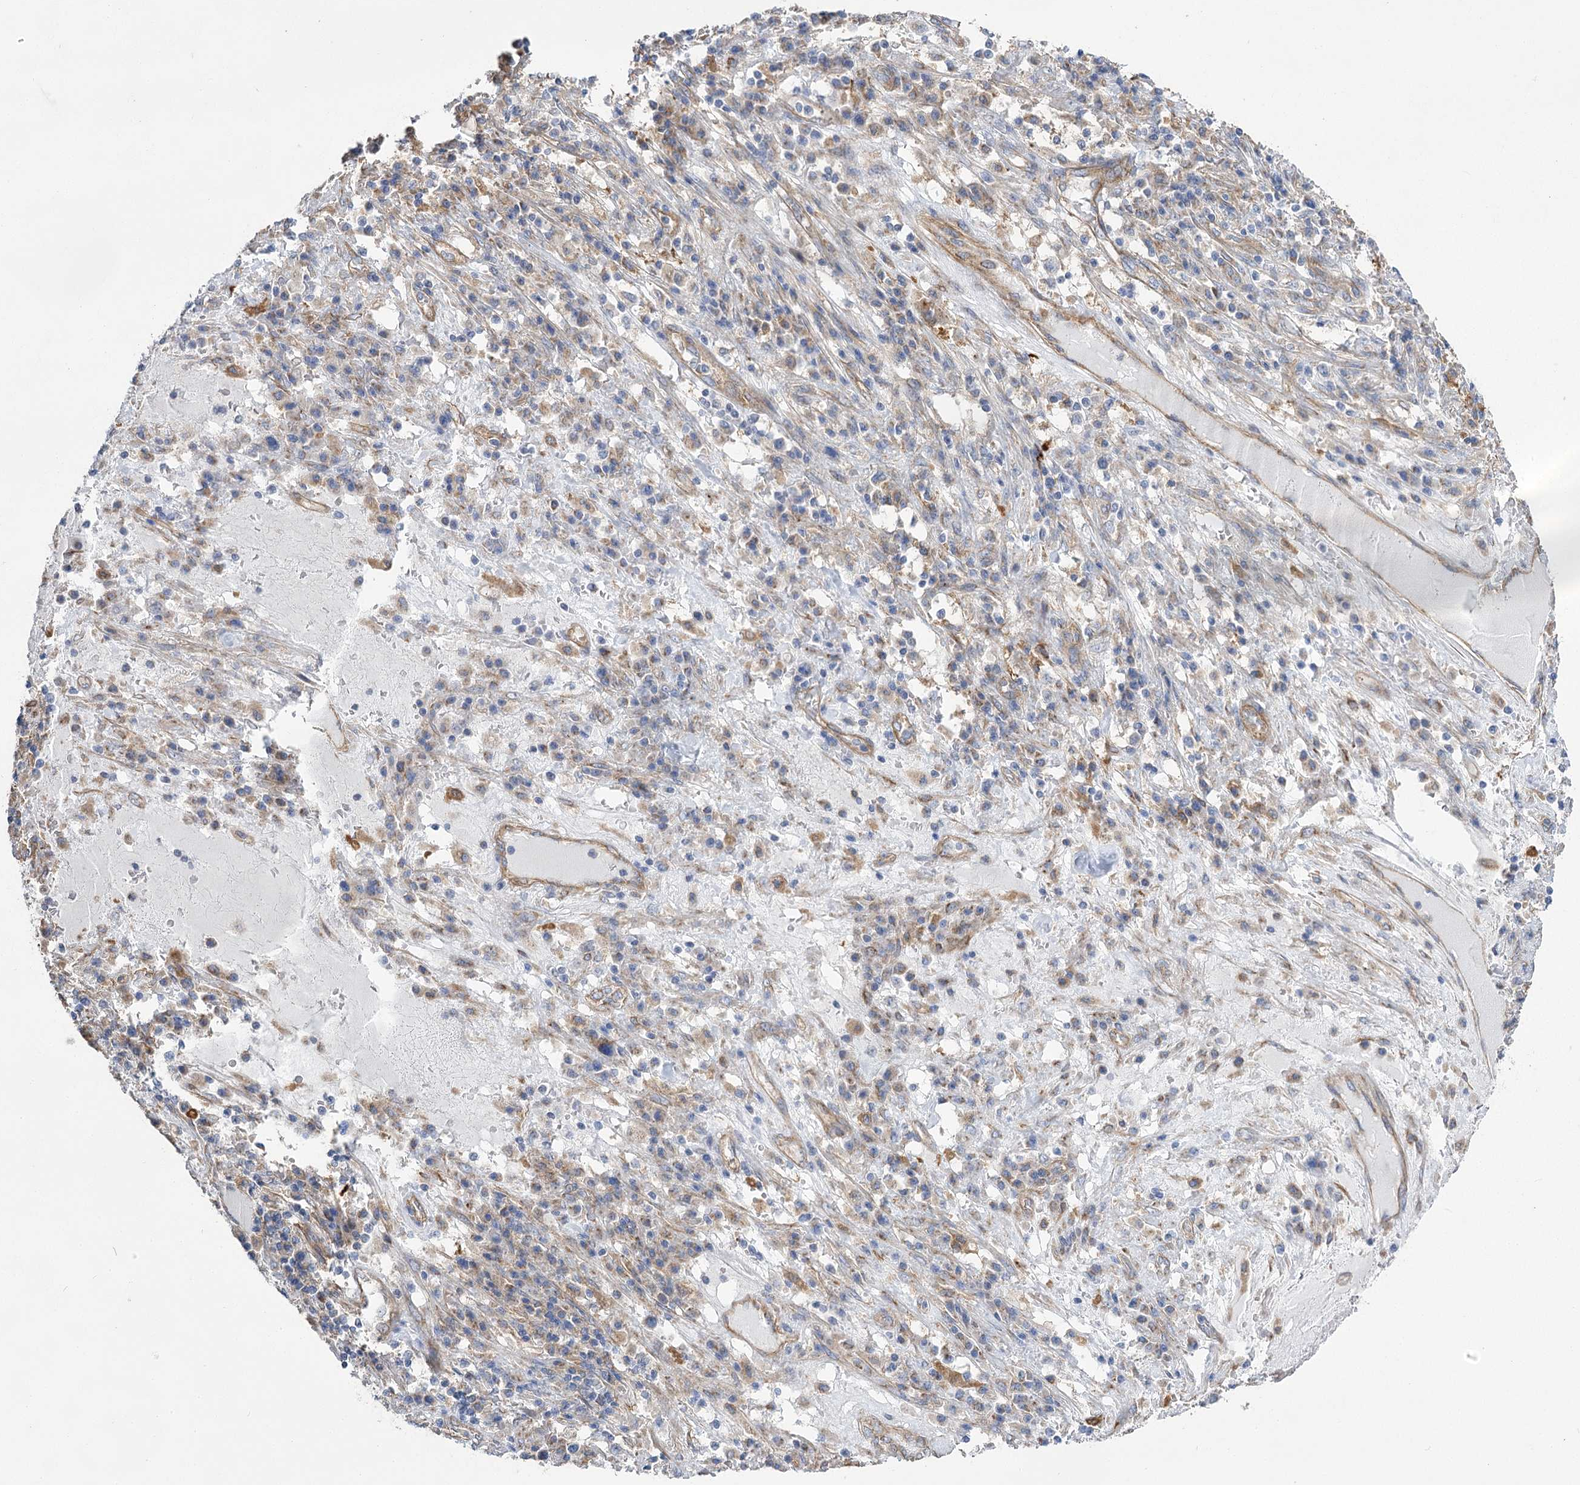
{"staining": {"intensity": "negative", "quantity": "none", "location": "none"}, "tissue": "endometrial cancer", "cell_type": "Tumor cells", "image_type": "cancer", "snomed": [{"axis": "morphology", "description": "Adenocarcinoma, NOS"}, {"axis": "topography", "description": "Endometrium"}], "caption": "There is no significant staining in tumor cells of endometrial cancer (adenocarcinoma).", "gene": "RMDN2", "patient": {"sex": "female", "age": 49}}